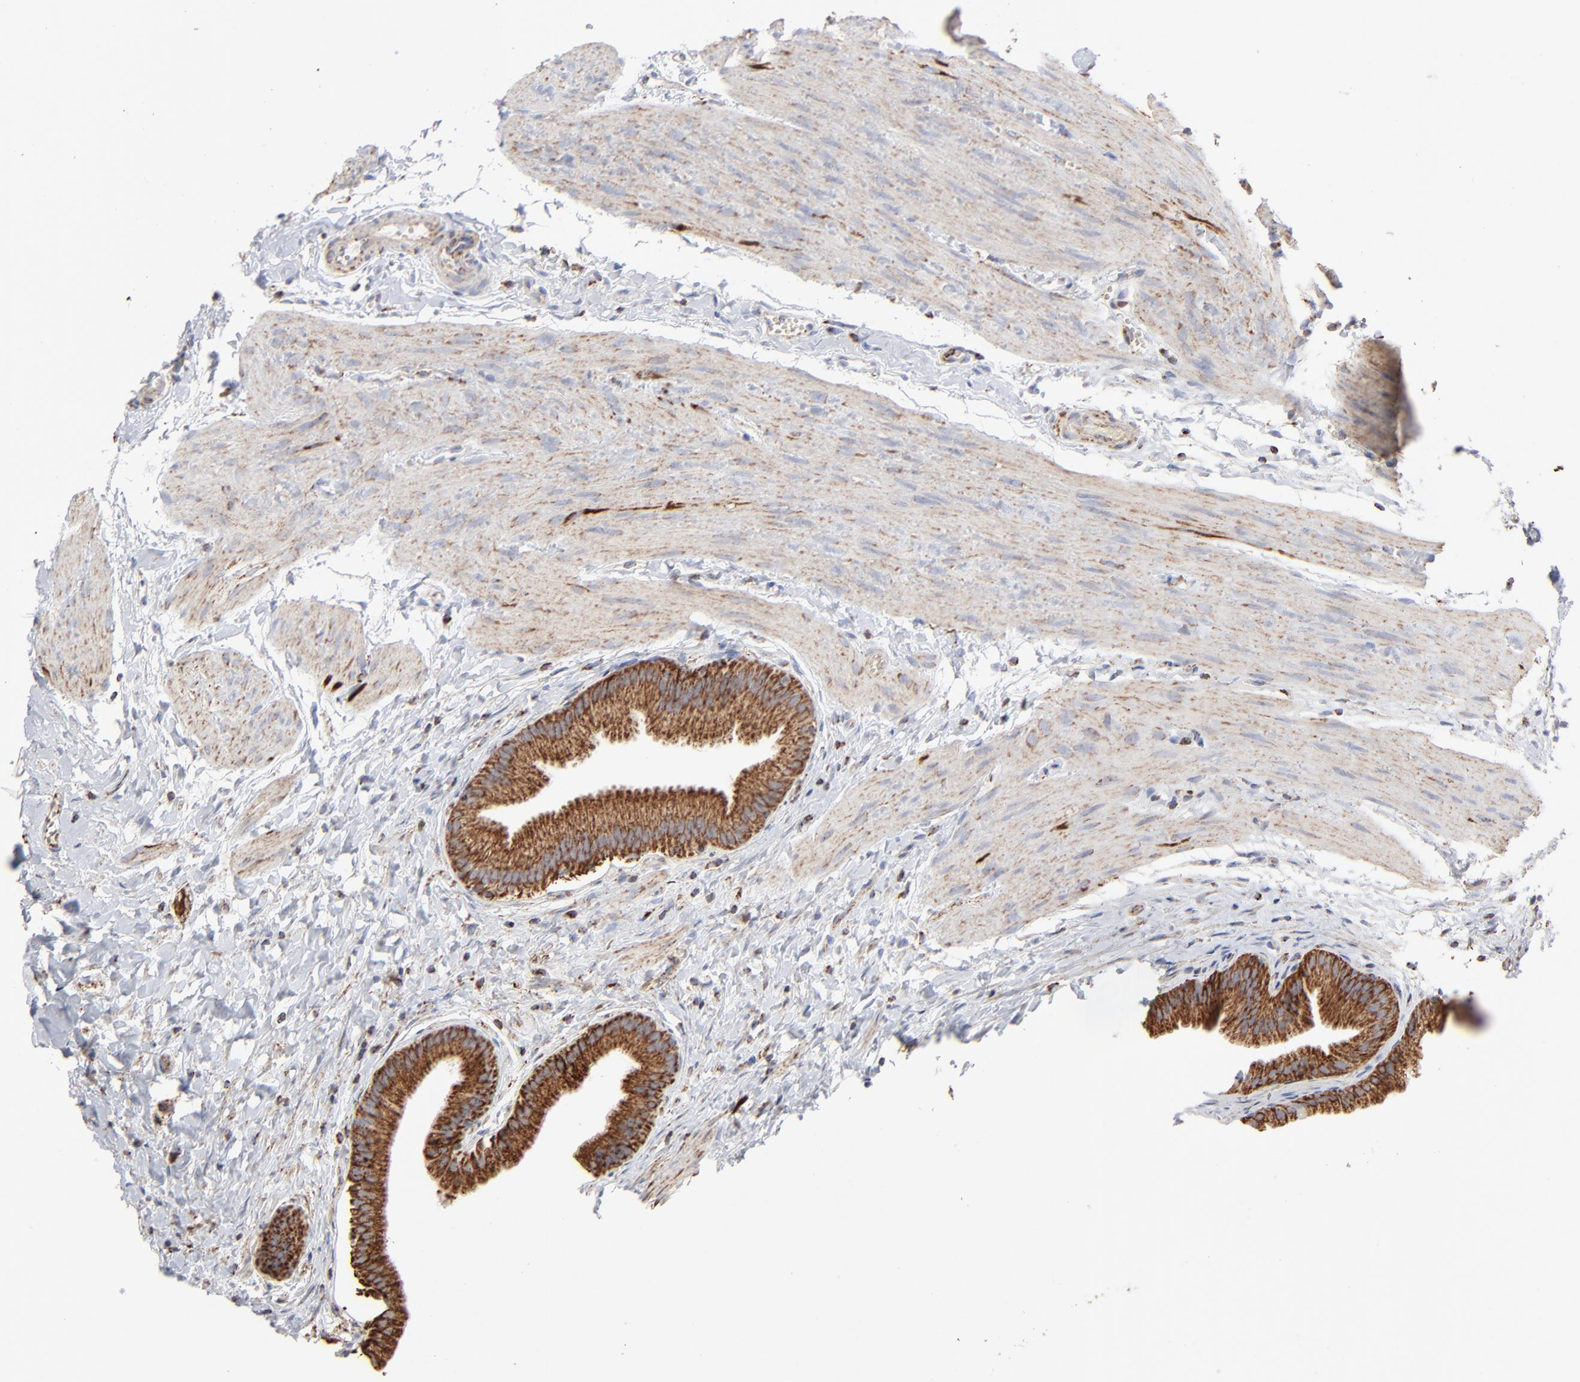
{"staining": {"intensity": "strong", "quantity": ">75%", "location": "cytoplasmic/membranous"}, "tissue": "gallbladder", "cell_type": "Glandular cells", "image_type": "normal", "snomed": [{"axis": "morphology", "description": "Normal tissue, NOS"}, {"axis": "topography", "description": "Gallbladder"}], "caption": "Human gallbladder stained with a brown dye exhibits strong cytoplasmic/membranous positive positivity in about >75% of glandular cells.", "gene": "ASB3", "patient": {"sex": "female", "age": 63}}